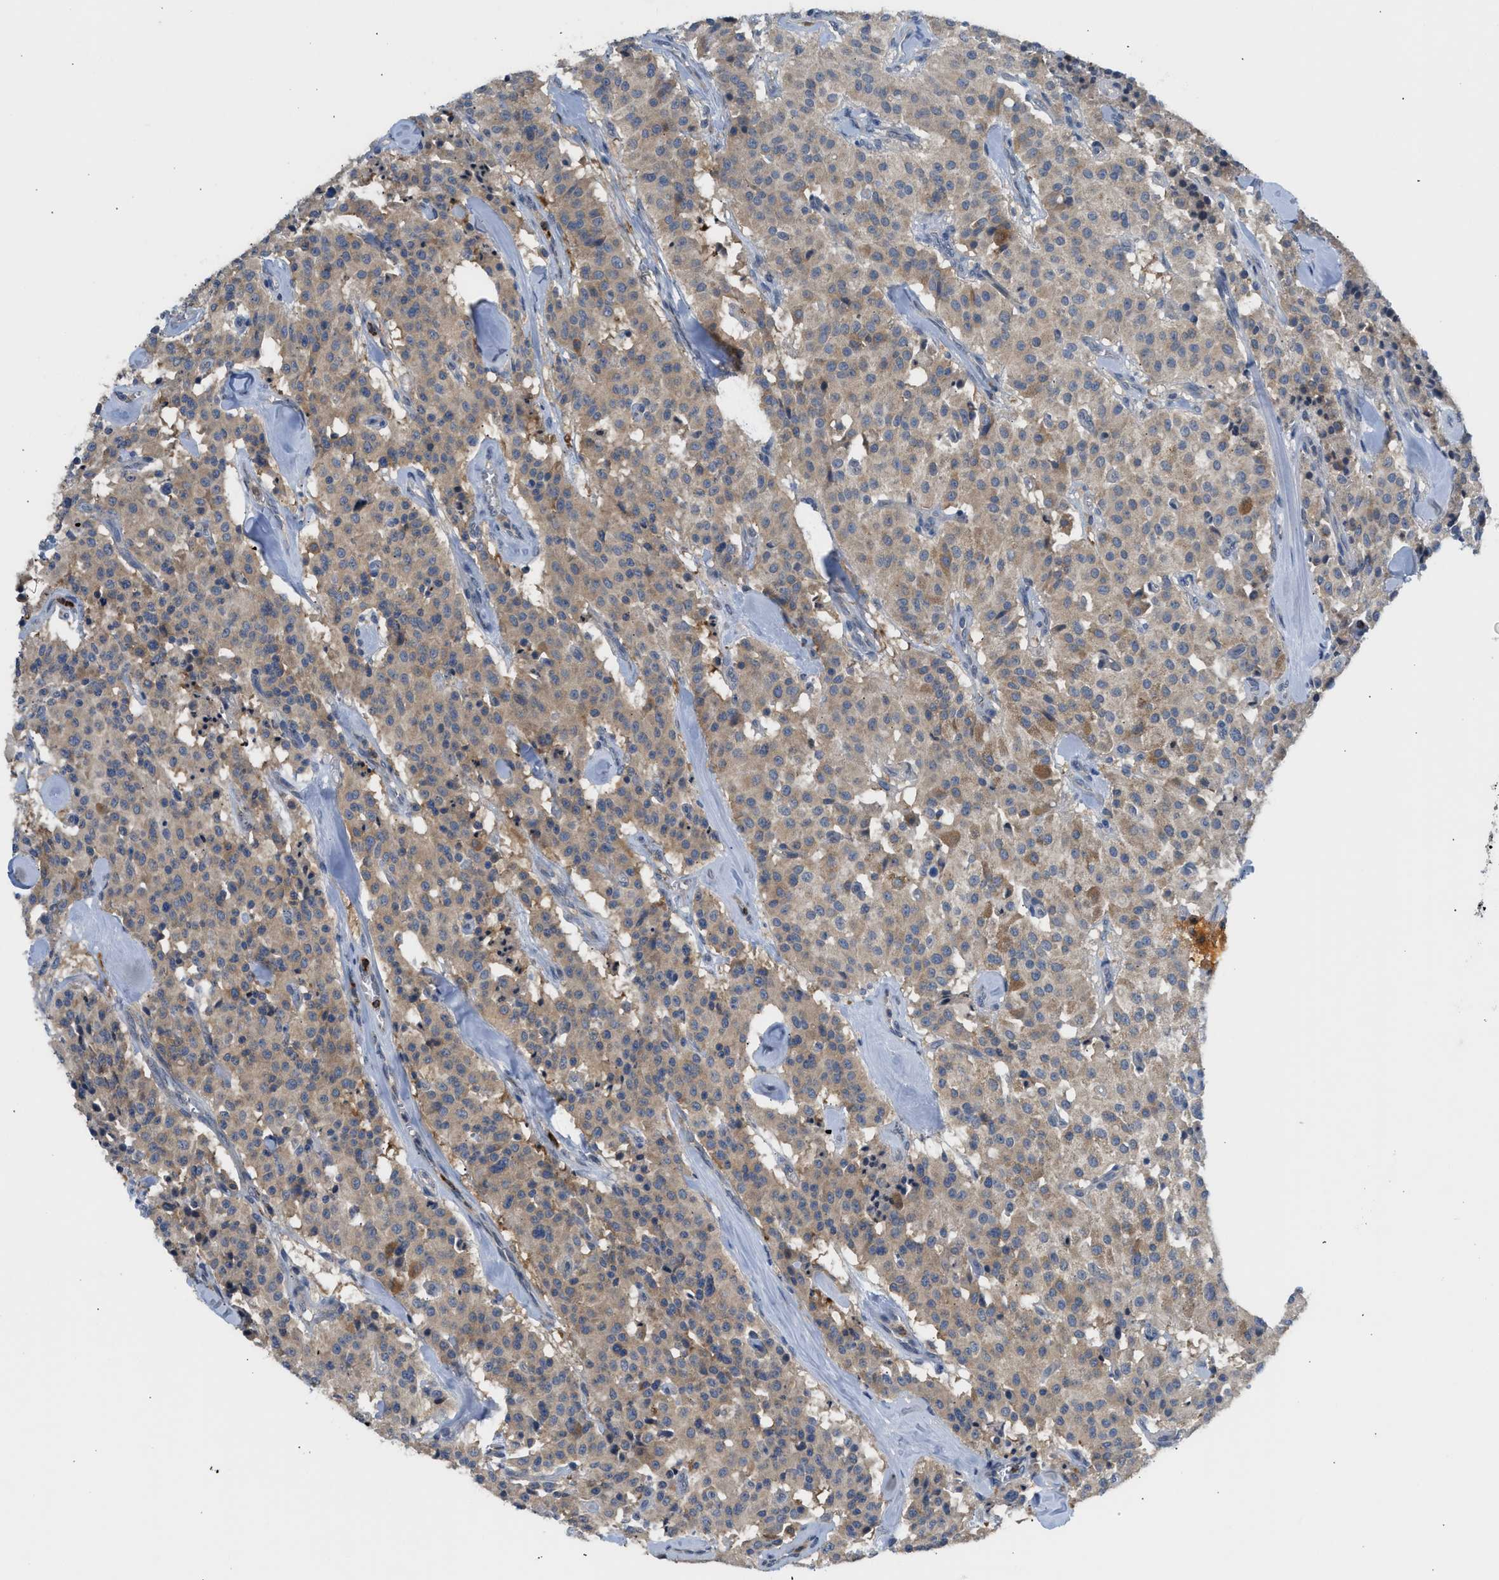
{"staining": {"intensity": "weak", "quantity": ">75%", "location": "cytoplasmic/membranous"}, "tissue": "carcinoid", "cell_type": "Tumor cells", "image_type": "cancer", "snomed": [{"axis": "morphology", "description": "Carcinoid, malignant, NOS"}, {"axis": "topography", "description": "Lung"}], "caption": "A brown stain shows weak cytoplasmic/membranous positivity of a protein in carcinoid tumor cells.", "gene": "RHBDF2", "patient": {"sex": "male", "age": 30}}